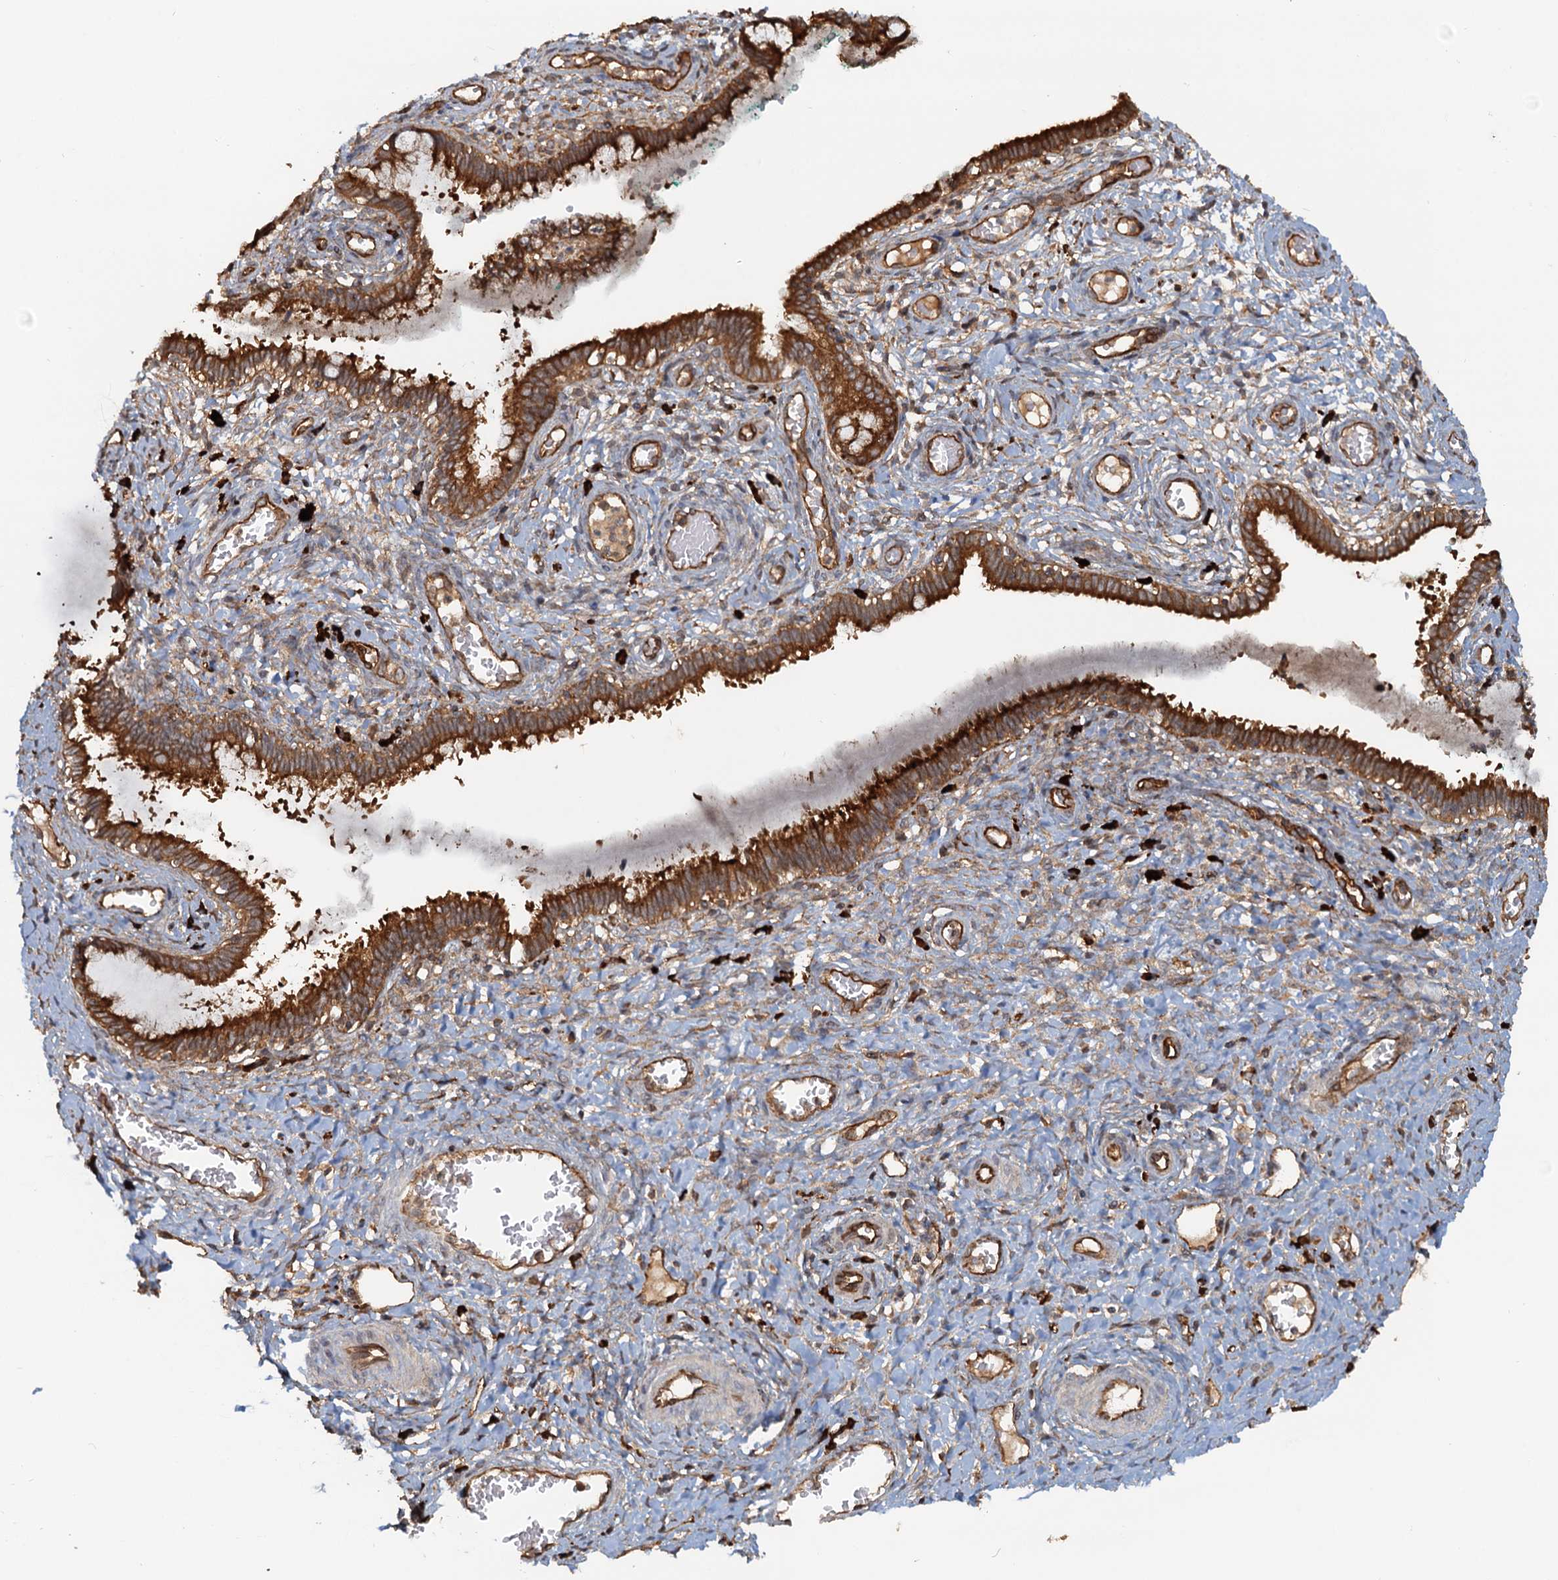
{"staining": {"intensity": "strong", "quantity": ">75%", "location": "cytoplasmic/membranous"}, "tissue": "cervix", "cell_type": "Glandular cells", "image_type": "normal", "snomed": [{"axis": "morphology", "description": "Normal tissue, NOS"}, {"axis": "morphology", "description": "Adenocarcinoma, NOS"}, {"axis": "topography", "description": "Cervix"}], "caption": "Normal cervix was stained to show a protein in brown. There is high levels of strong cytoplasmic/membranous staining in about >75% of glandular cells.", "gene": "NIPAL3", "patient": {"sex": "female", "age": 29}}